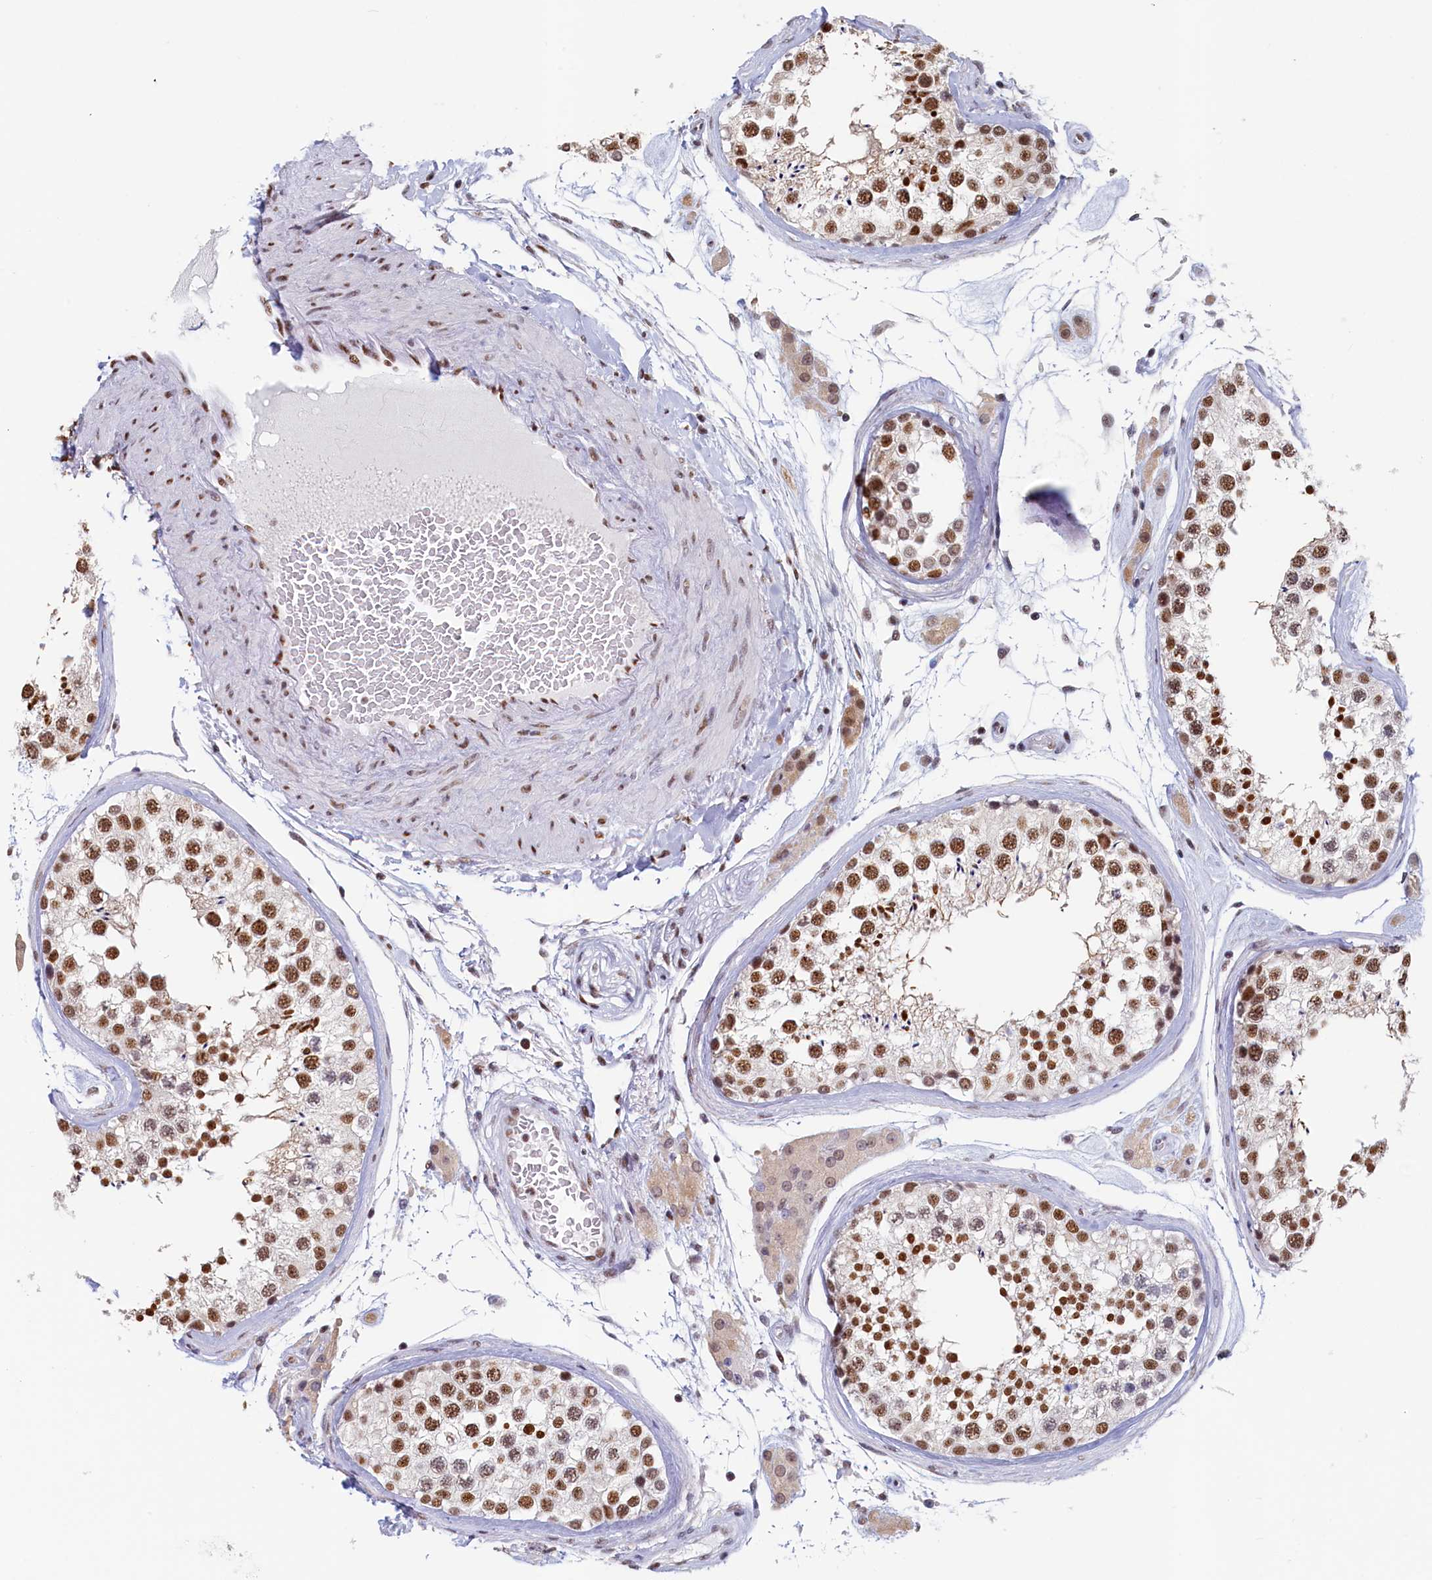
{"staining": {"intensity": "moderate", "quantity": ">75%", "location": "nuclear"}, "tissue": "testis", "cell_type": "Cells in seminiferous ducts", "image_type": "normal", "snomed": [{"axis": "morphology", "description": "Normal tissue, NOS"}, {"axis": "topography", "description": "Testis"}], "caption": "Immunohistochemistry (IHC) of benign human testis displays medium levels of moderate nuclear staining in about >75% of cells in seminiferous ducts.", "gene": "MOSPD3", "patient": {"sex": "male", "age": 46}}